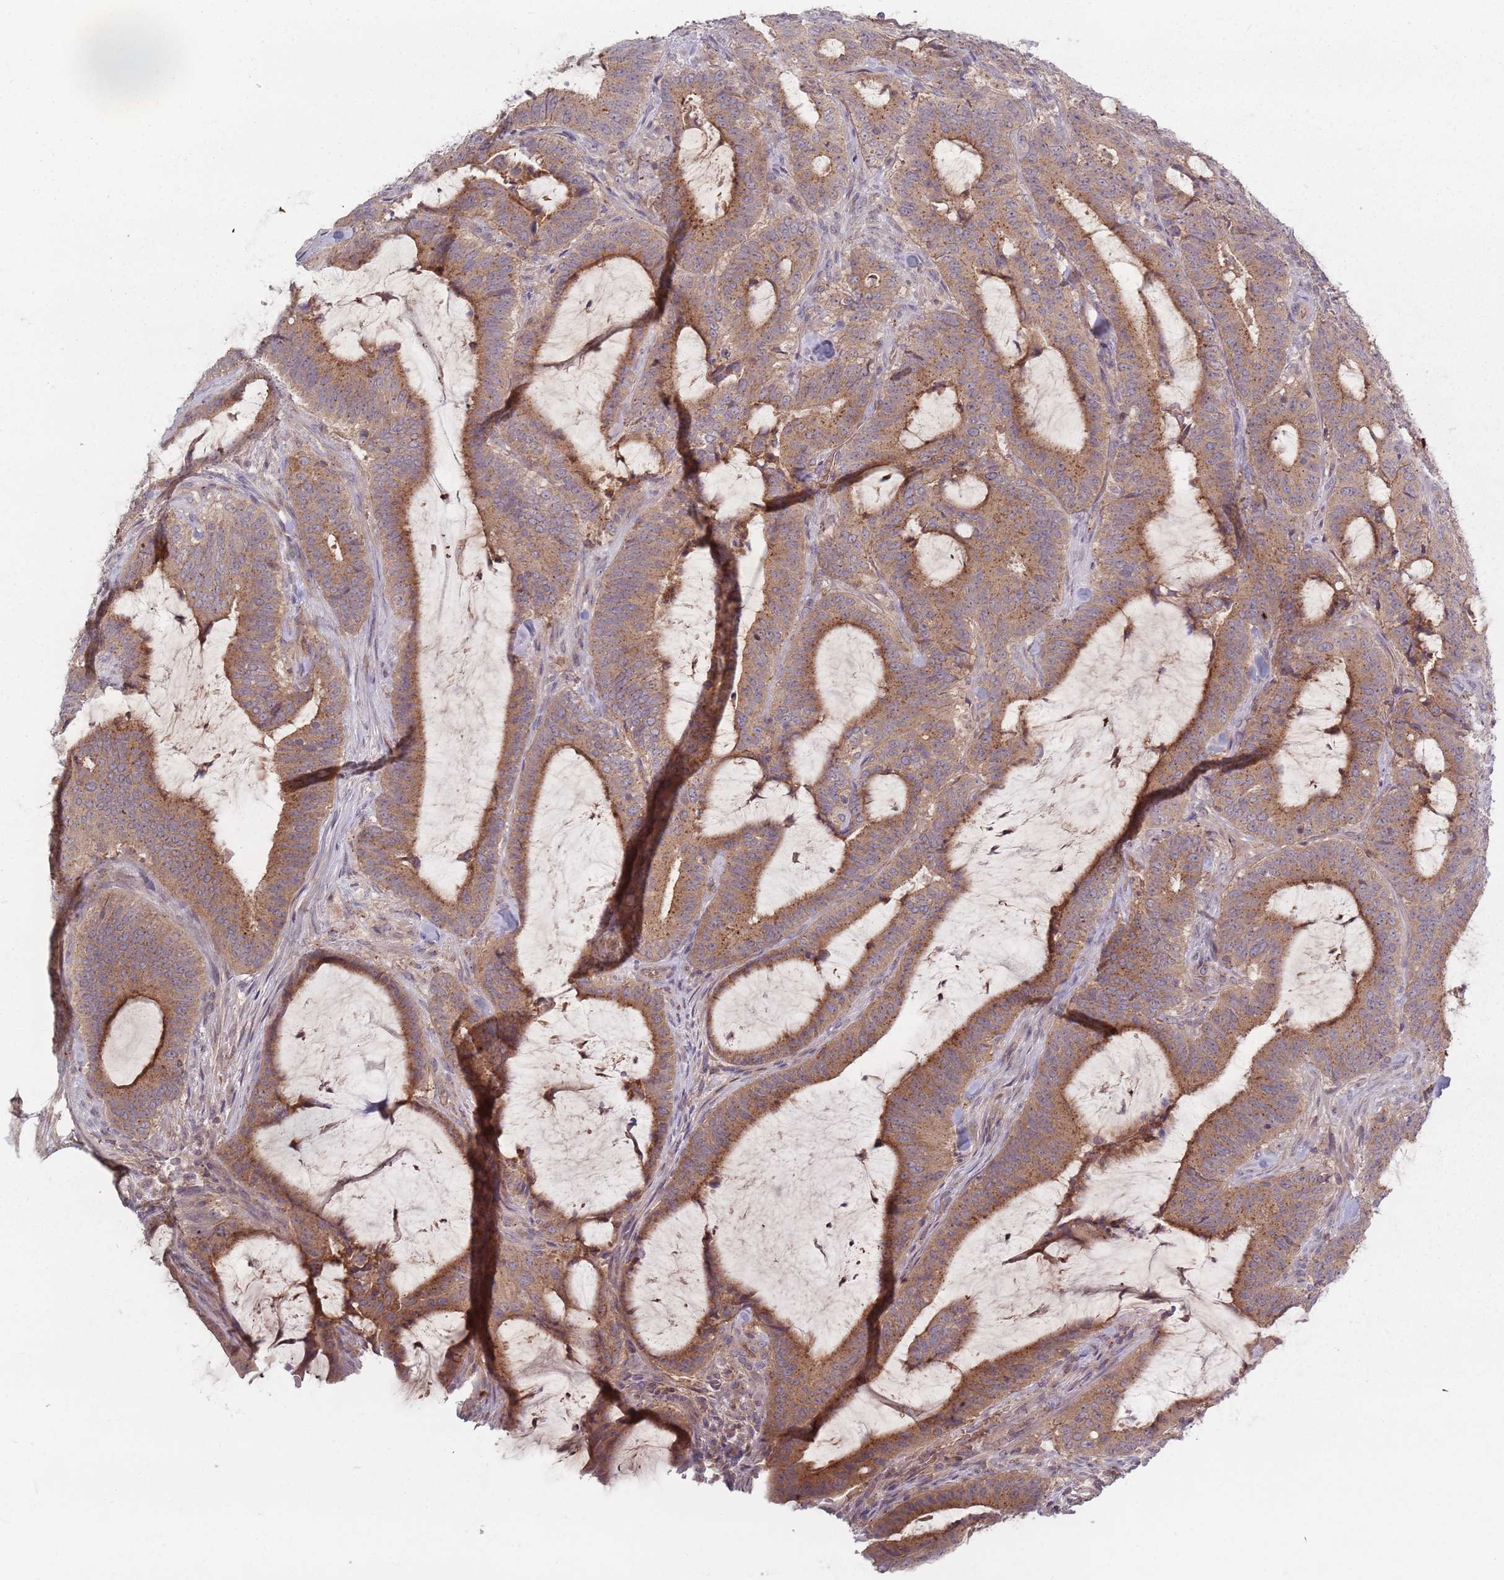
{"staining": {"intensity": "moderate", "quantity": ">75%", "location": "cytoplasmic/membranous"}, "tissue": "colorectal cancer", "cell_type": "Tumor cells", "image_type": "cancer", "snomed": [{"axis": "morphology", "description": "Adenocarcinoma, NOS"}, {"axis": "topography", "description": "Colon"}], "caption": "A brown stain highlights moderate cytoplasmic/membranous staining of a protein in human adenocarcinoma (colorectal) tumor cells.", "gene": "ASB13", "patient": {"sex": "female", "age": 43}}